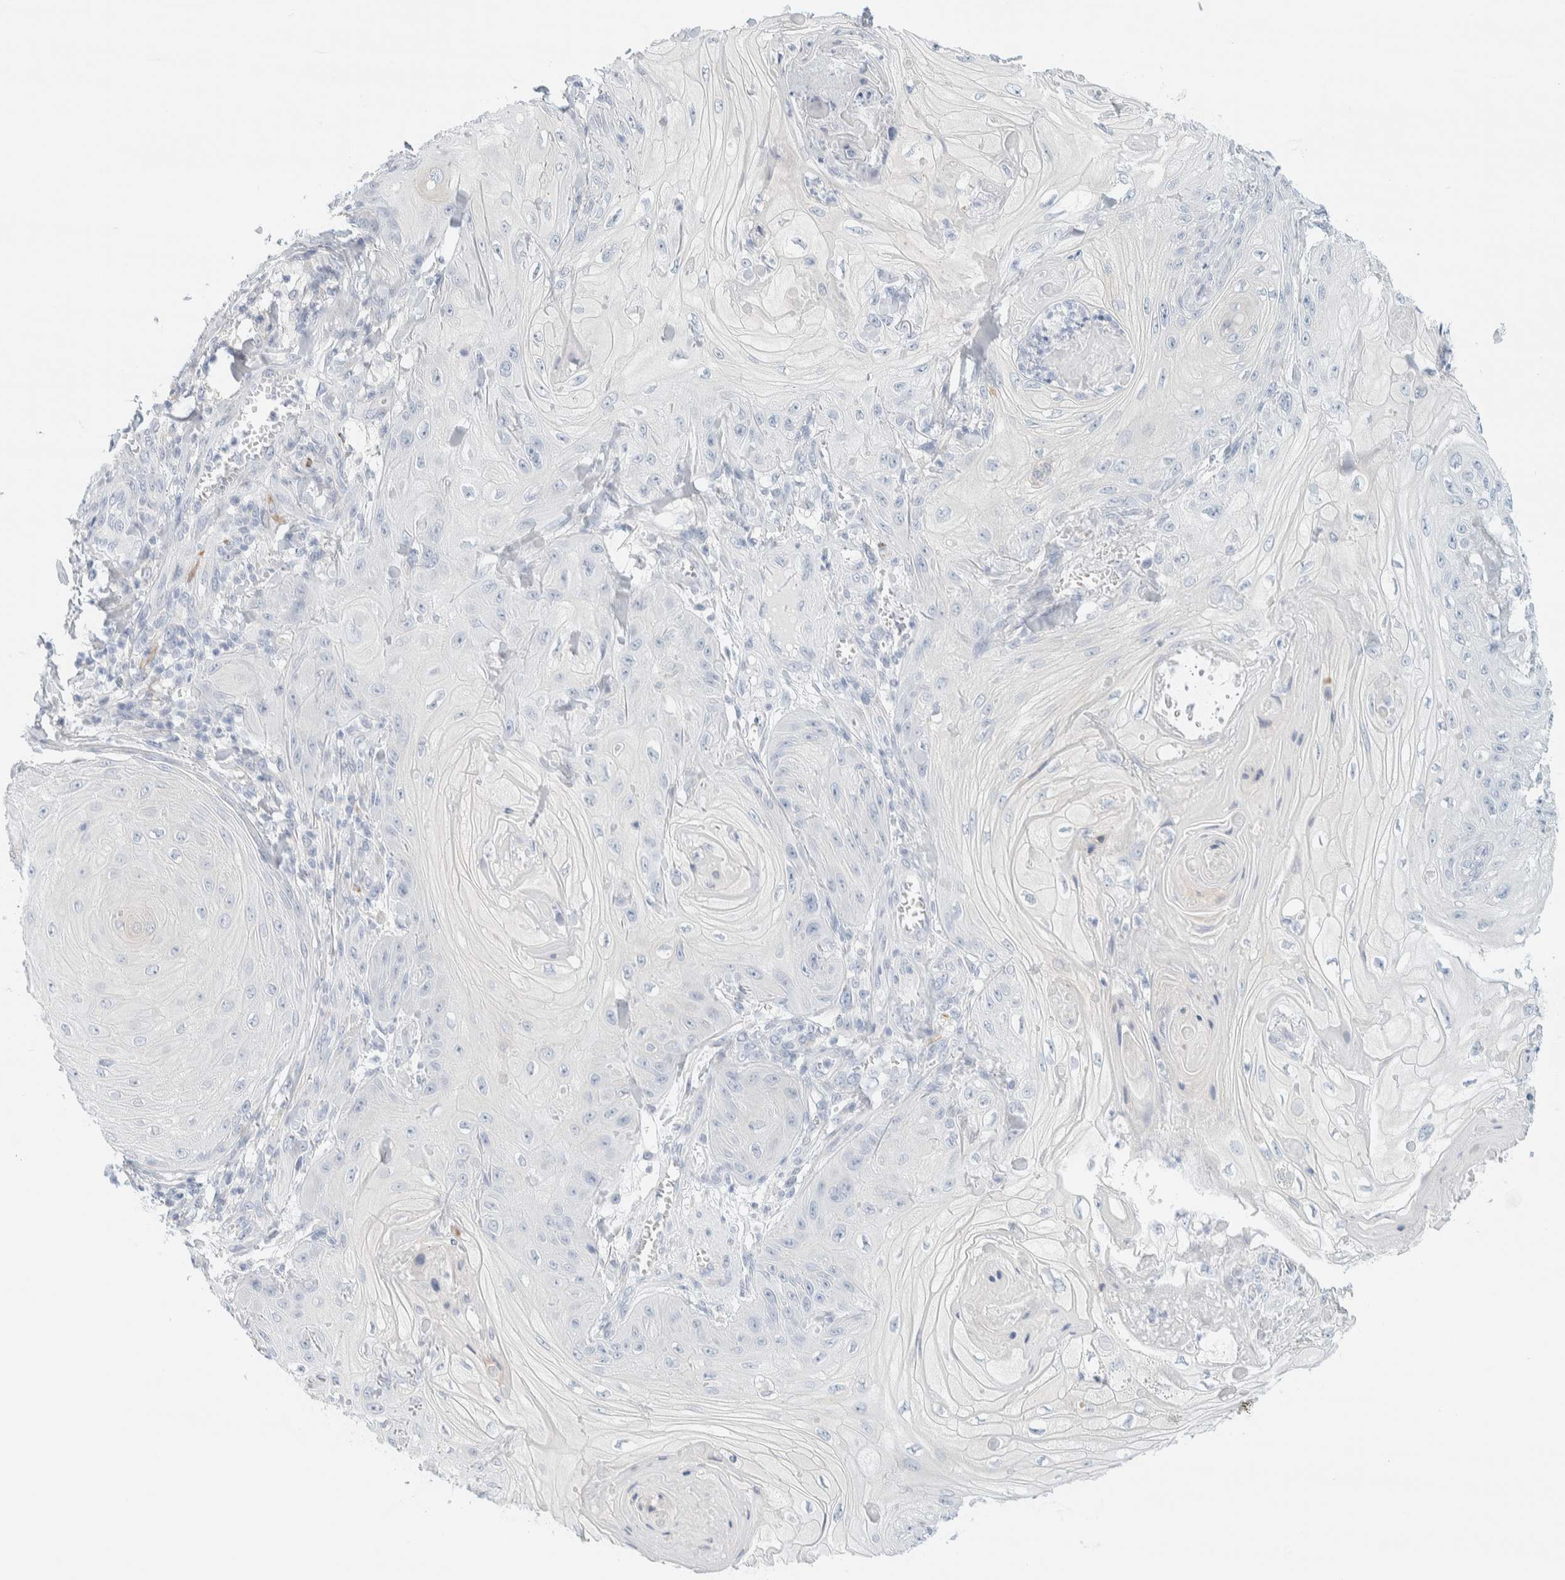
{"staining": {"intensity": "negative", "quantity": "none", "location": "none"}, "tissue": "skin cancer", "cell_type": "Tumor cells", "image_type": "cancer", "snomed": [{"axis": "morphology", "description": "Squamous cell carcinoma, NOS"}, {"axis": "topography", "description": "Skin"}], "caption": "Immunohistochemical staining of human skin squamous cell carcinoma demonstrates no significant staining in tumor cells. (DAB immunohistochemistry visualized using brightfield microscopy, high magnification).", "gene": "ATCAY", "patient": {"sex": "male", "age": 74}}